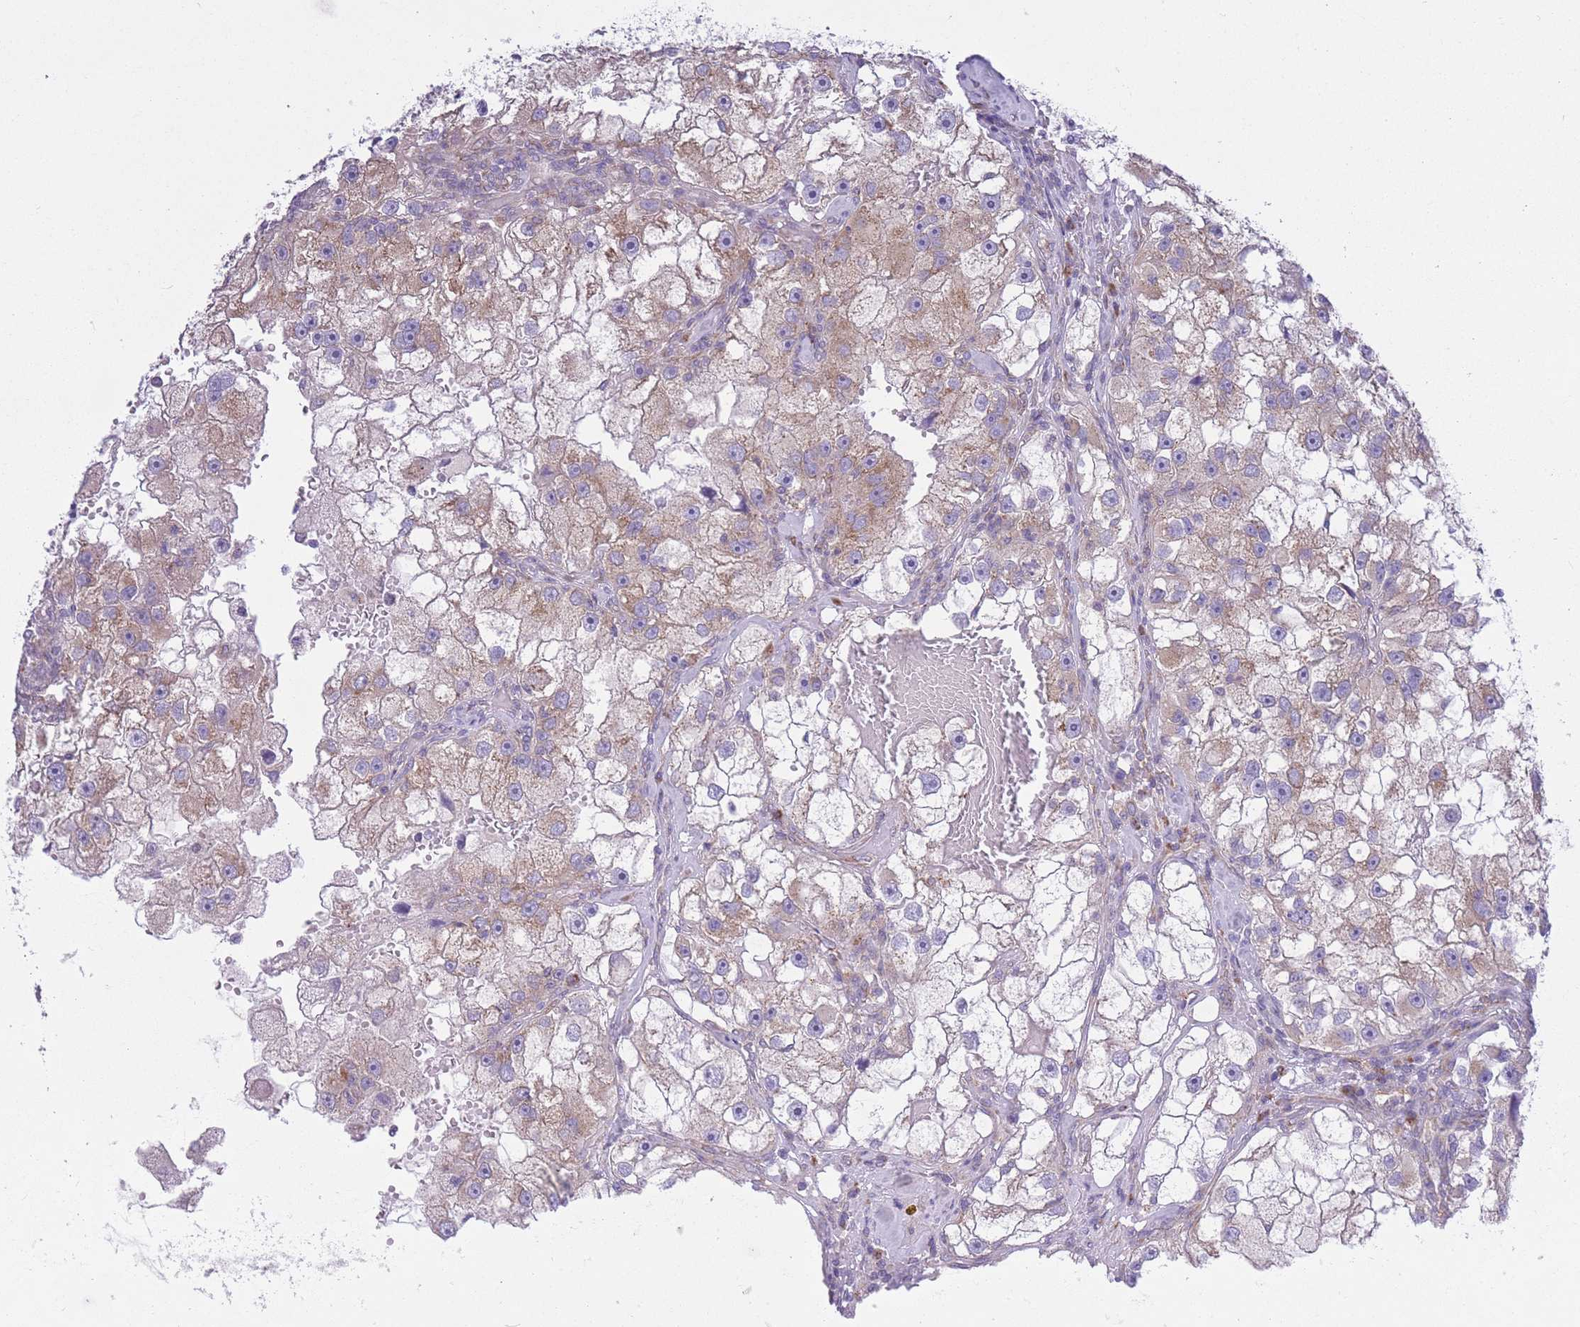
{"staining": {"intensity": "moderate", "quantity": "<25%", "location": "cytoplasmic/membranous"}, "tissue": "renal cancer", "cell_type": "Tumor cells", "image_type": "cancer", "snomed": [{"axis": "morphology", "description": "Adenocarcinoma, NOS"}, {"axis": "topography", "description": "Kidney"}], "caption": "Tumor cells exhibit low levels of moderate cytoplasmic/membranous positivity in approximately <25% of cells in adenocarcinoma (renal). The protein is shown in brown color, while the nuclei are stained blue.", "gene": "COPG2", "patient": {"sex": "male", "age": 63}}